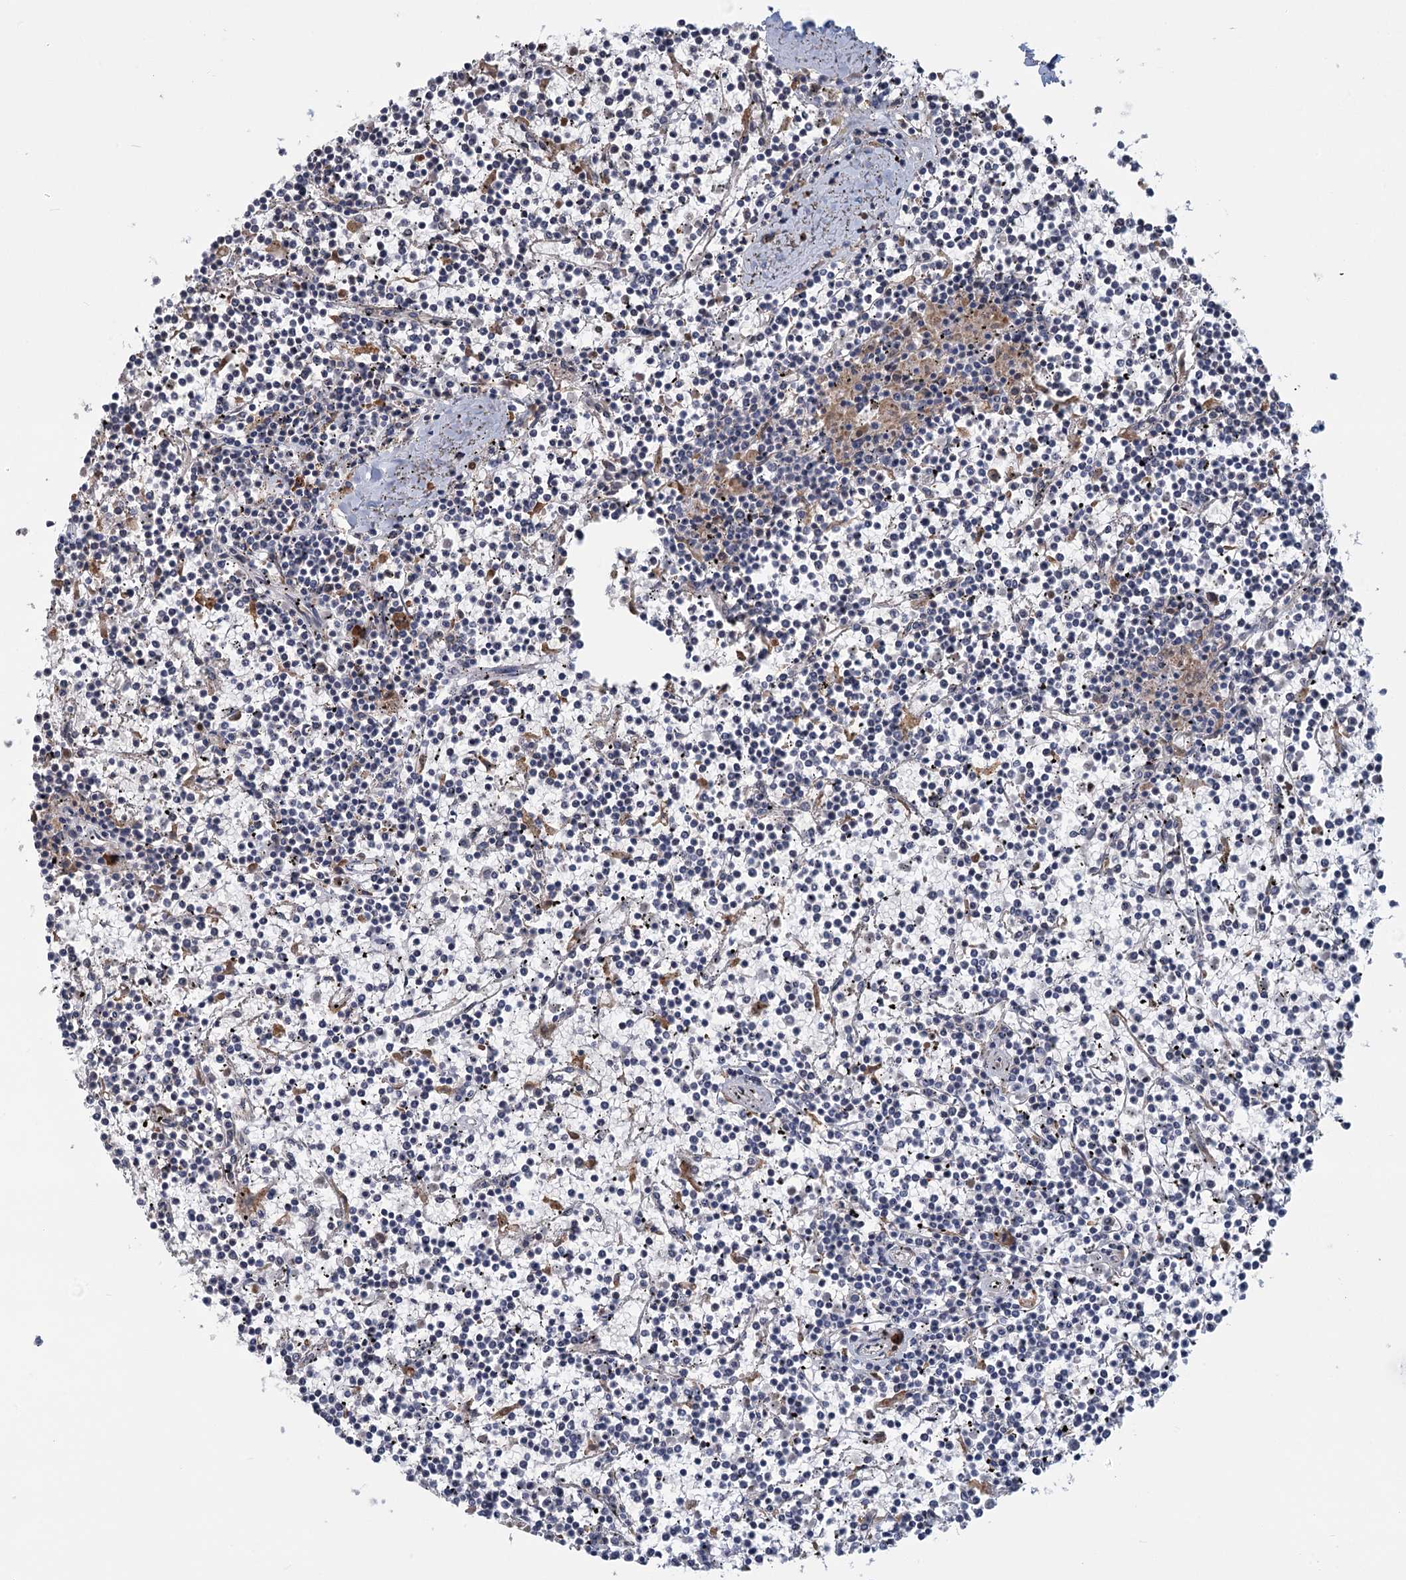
{"staining": {"intensity": "negative", "quantity": "none", "location": "none"}, "tissue": "lymphoma", "cell_type": "Tumor cells", "image_type": "cancer", "snomed": [{"axis": "morphology", "description": "Malignant lymphoma, non-Hodgkin's type, Low grade"}, {"axis": "topography", "description": "Spleen"}], "caption": "Immunohistochemistry histopathology image of neoplastic tissue: lymphoma stained with DAB (3,3'-diaminobenzidine) shows no significant protein staining in tumor cells. (Immunohistochemistry, brightfield microscopy, high magnification).", "gene": "ANKRD16", "patient": {"sex": "female", "age": 19}}